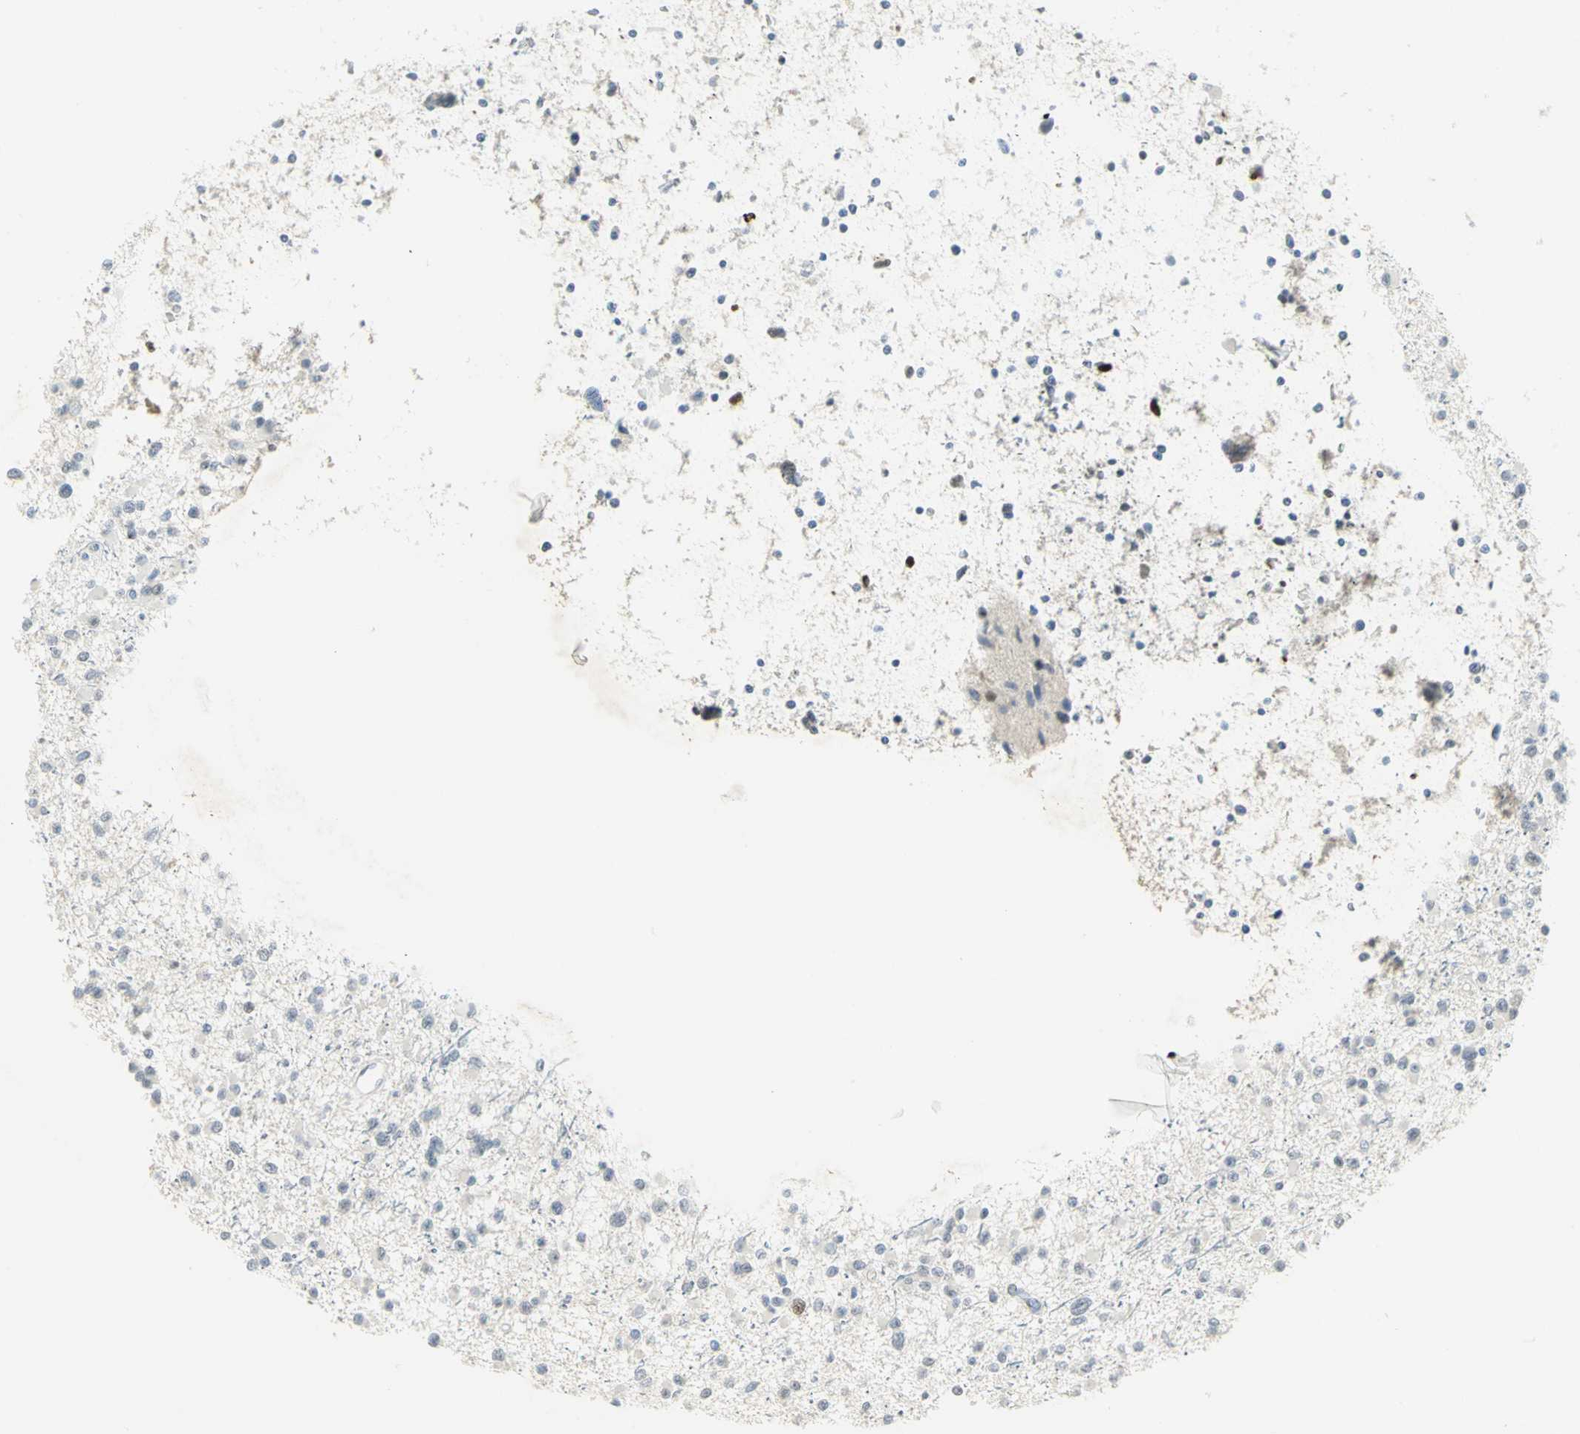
{"staining": {"intensity": "negative", "quantity": "none", "location": "none"}, "tissue": "glioma", "cell_type": "Tumor cells", "image_type": "cancer", "snomed": [{"axis": "morphology", "description": "Glioma, malignant, Low grade"}, {"axis": "topography", "description": "Brain"}], "caption": "Tumor cells are negative for brown protein staining in malignant low-grade glioma.", "gene": "BCL6", "patient": {"sex": "female", "age": 22}}